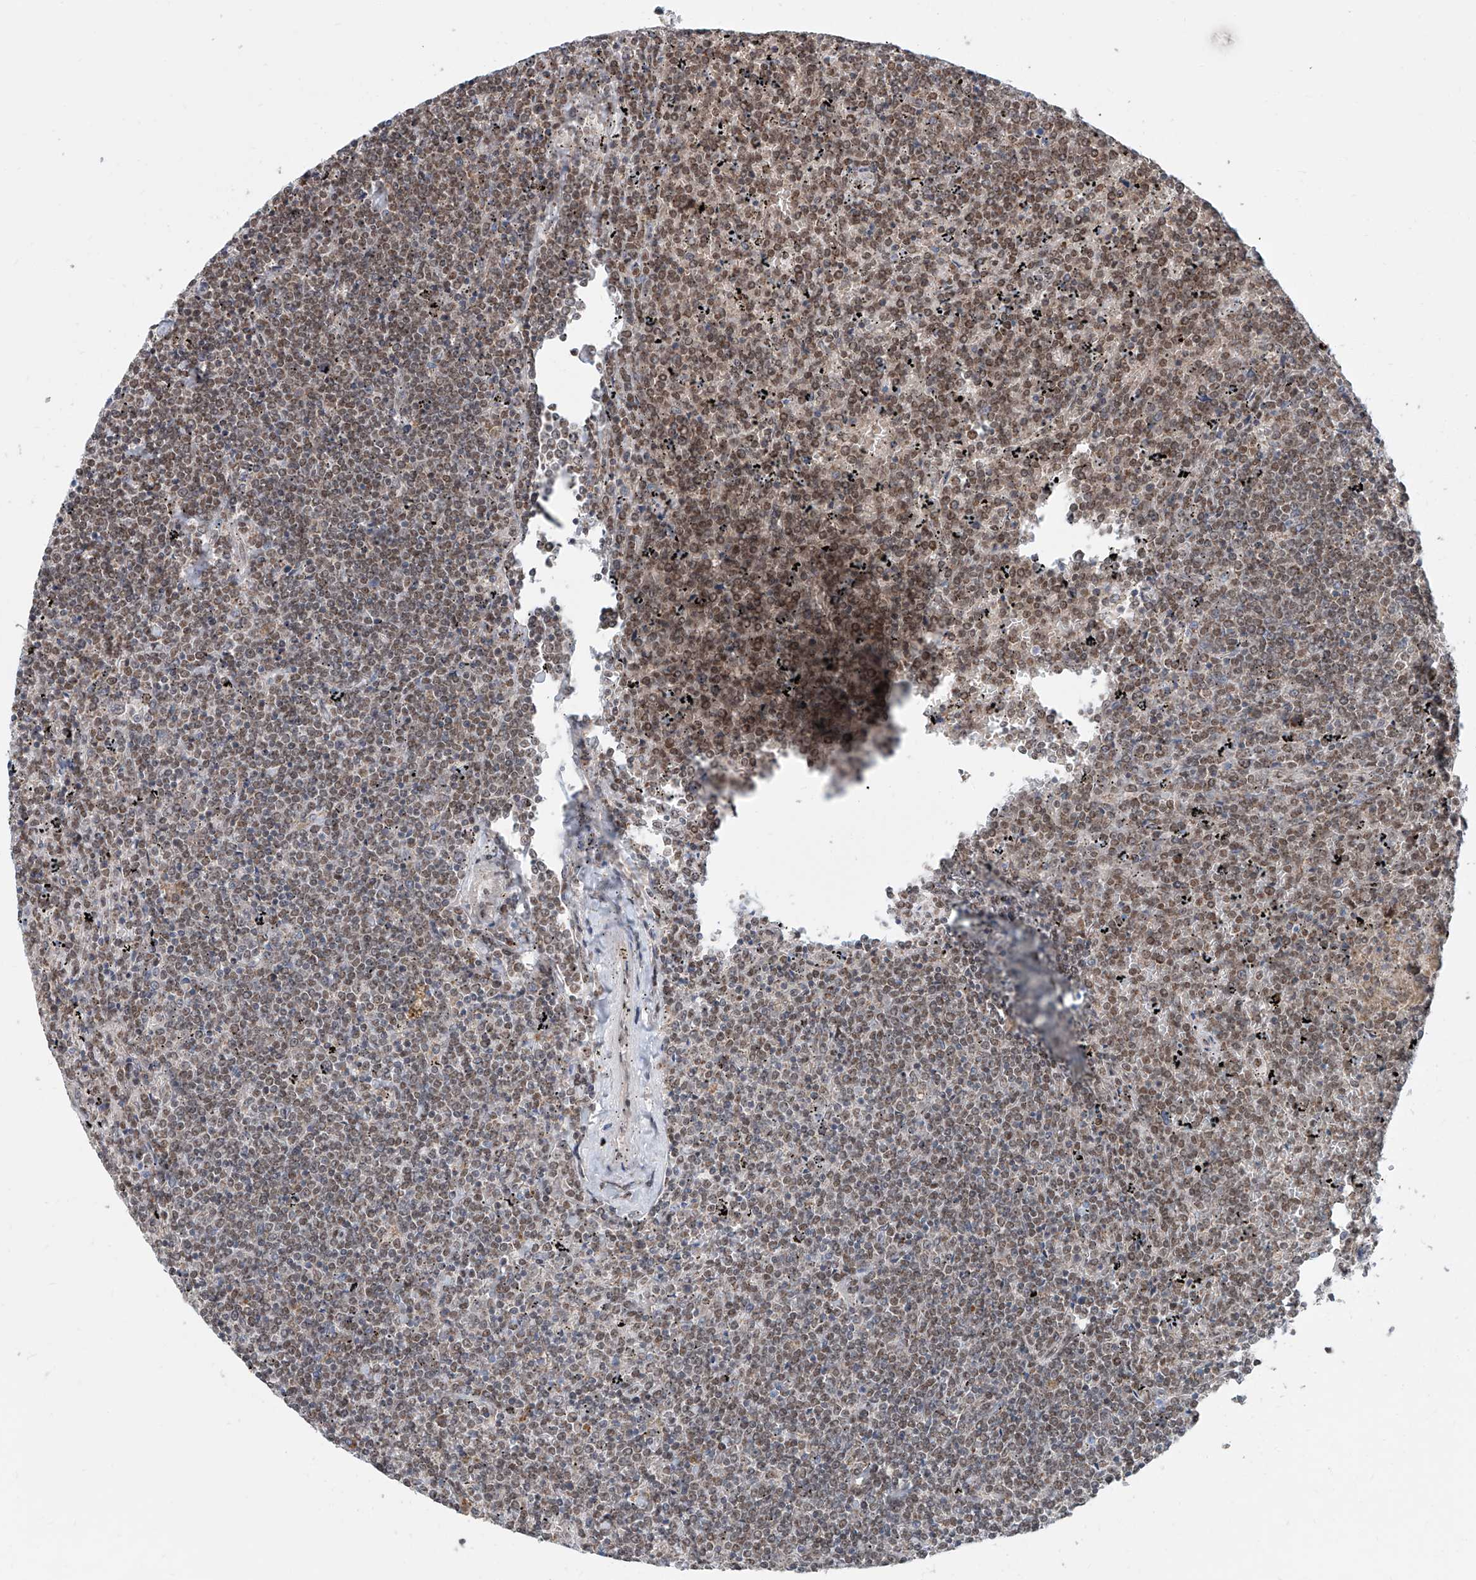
{"staining": {"intensity": "moderate", "quantity": ">75%", "location": "nuclear"}, "tissue": "lymphoma", "cell_type": "Tumor cells", "image_type": "cancer", "snomed": [{"axis": "morphology", "description": "Malignant lymphoma, non-Hodgkin's type, Low grade"}, {"axis": "topography", "description": "Spleen"}], "caption": "Malignant lymphoma, non-Hodgkin's type (low-grade) stained for a protein (brown) reveals moderate nuclear positive positivity in about >75% of tumor cells.", "gene": "SDE2", "patient": {"sex": "female", "age": 19}}